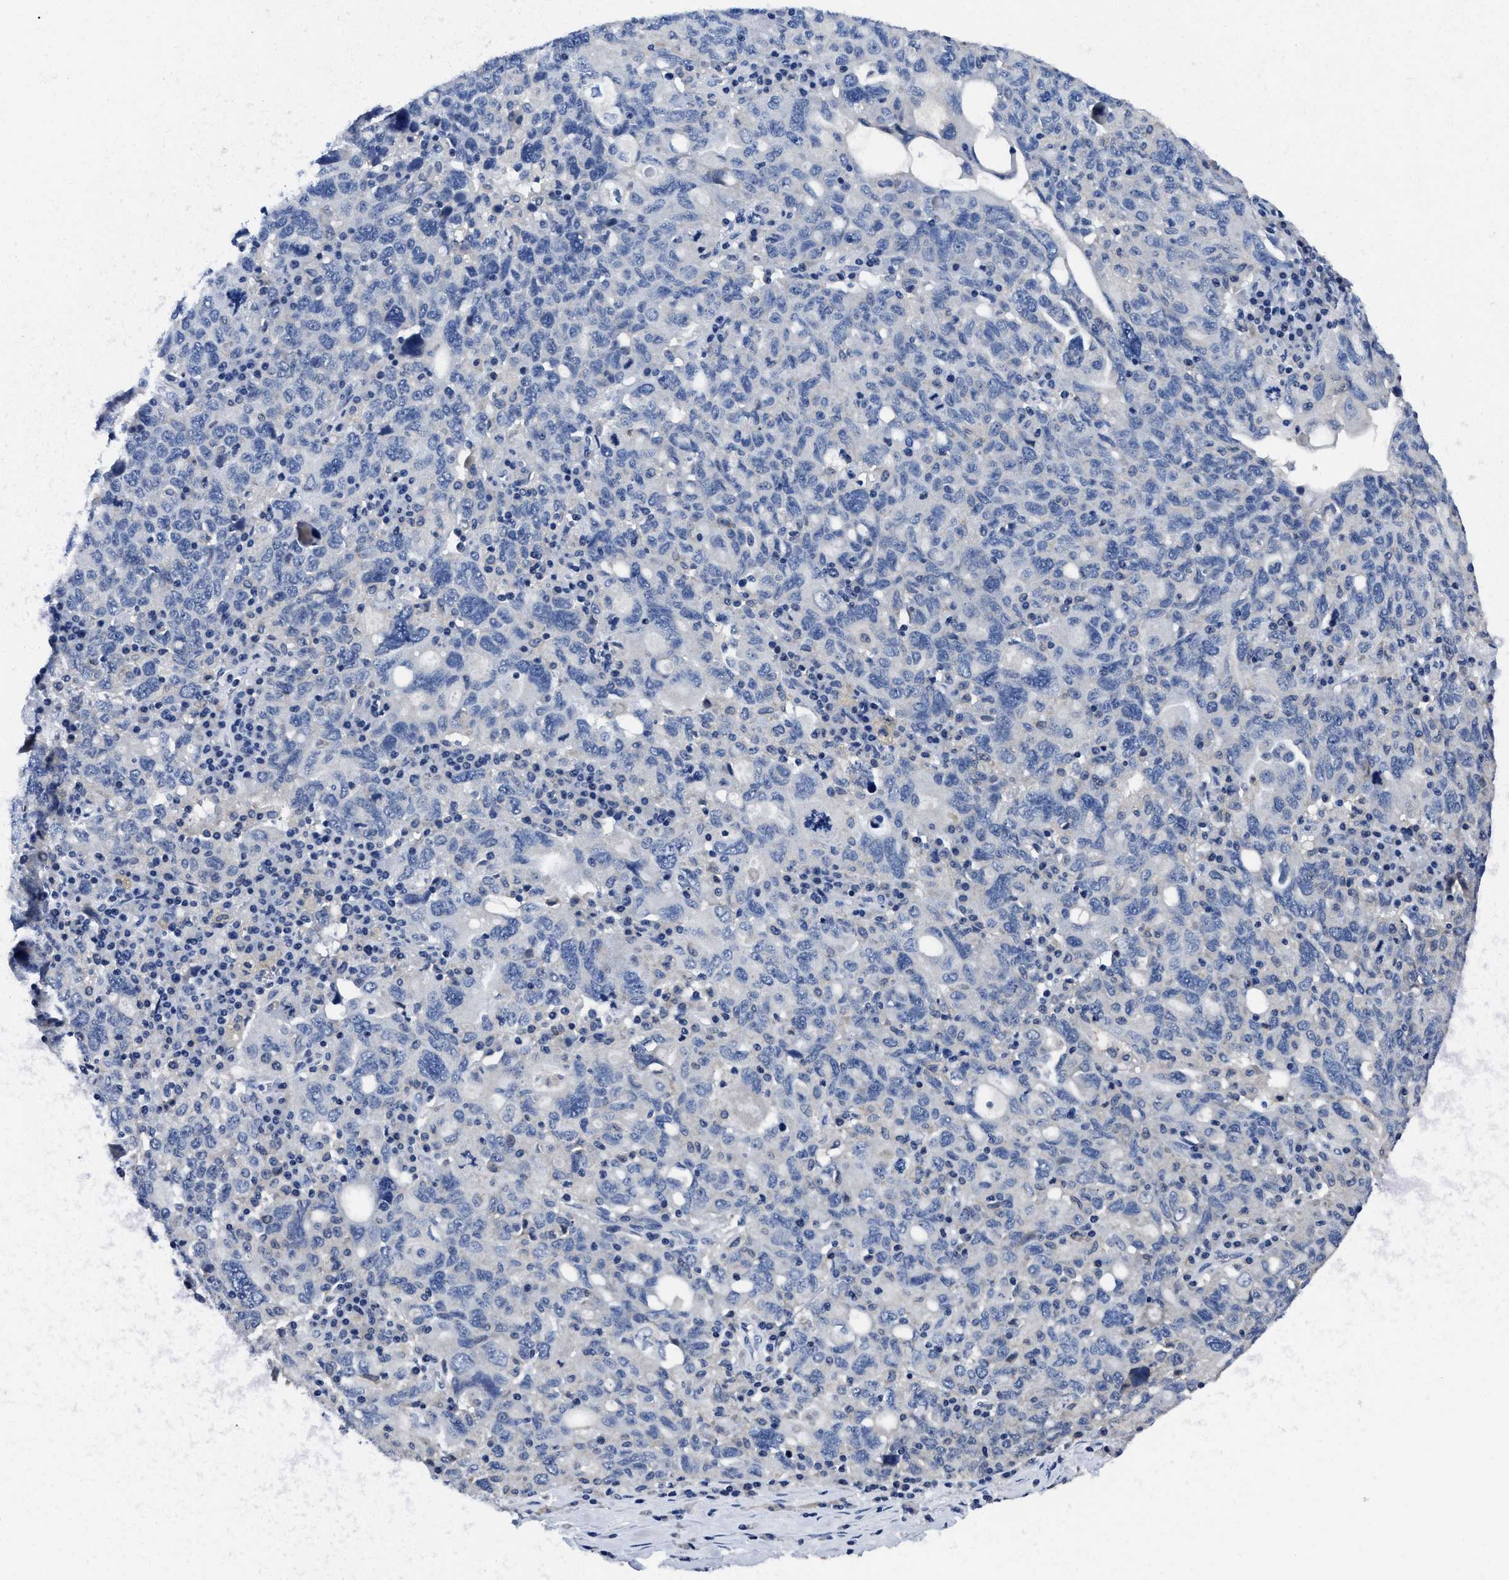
{"staining": {"intensity": "negative", "quantity": "none", "location": "none"}, "tissue": "ovarian cancer", "cell_type": "Tumor cells", "image_type": "cancer", "snomed": [{"axis": "morphology", "description": "Carcinoma, endometroid"}, {"axis": "topography", "description": "Ovary"}], "caption": "There is no significant staining in tumor cells of ovarian cancer.", "gene": "SLC35F1", "patient": {"sex": "female", "age": 62}}